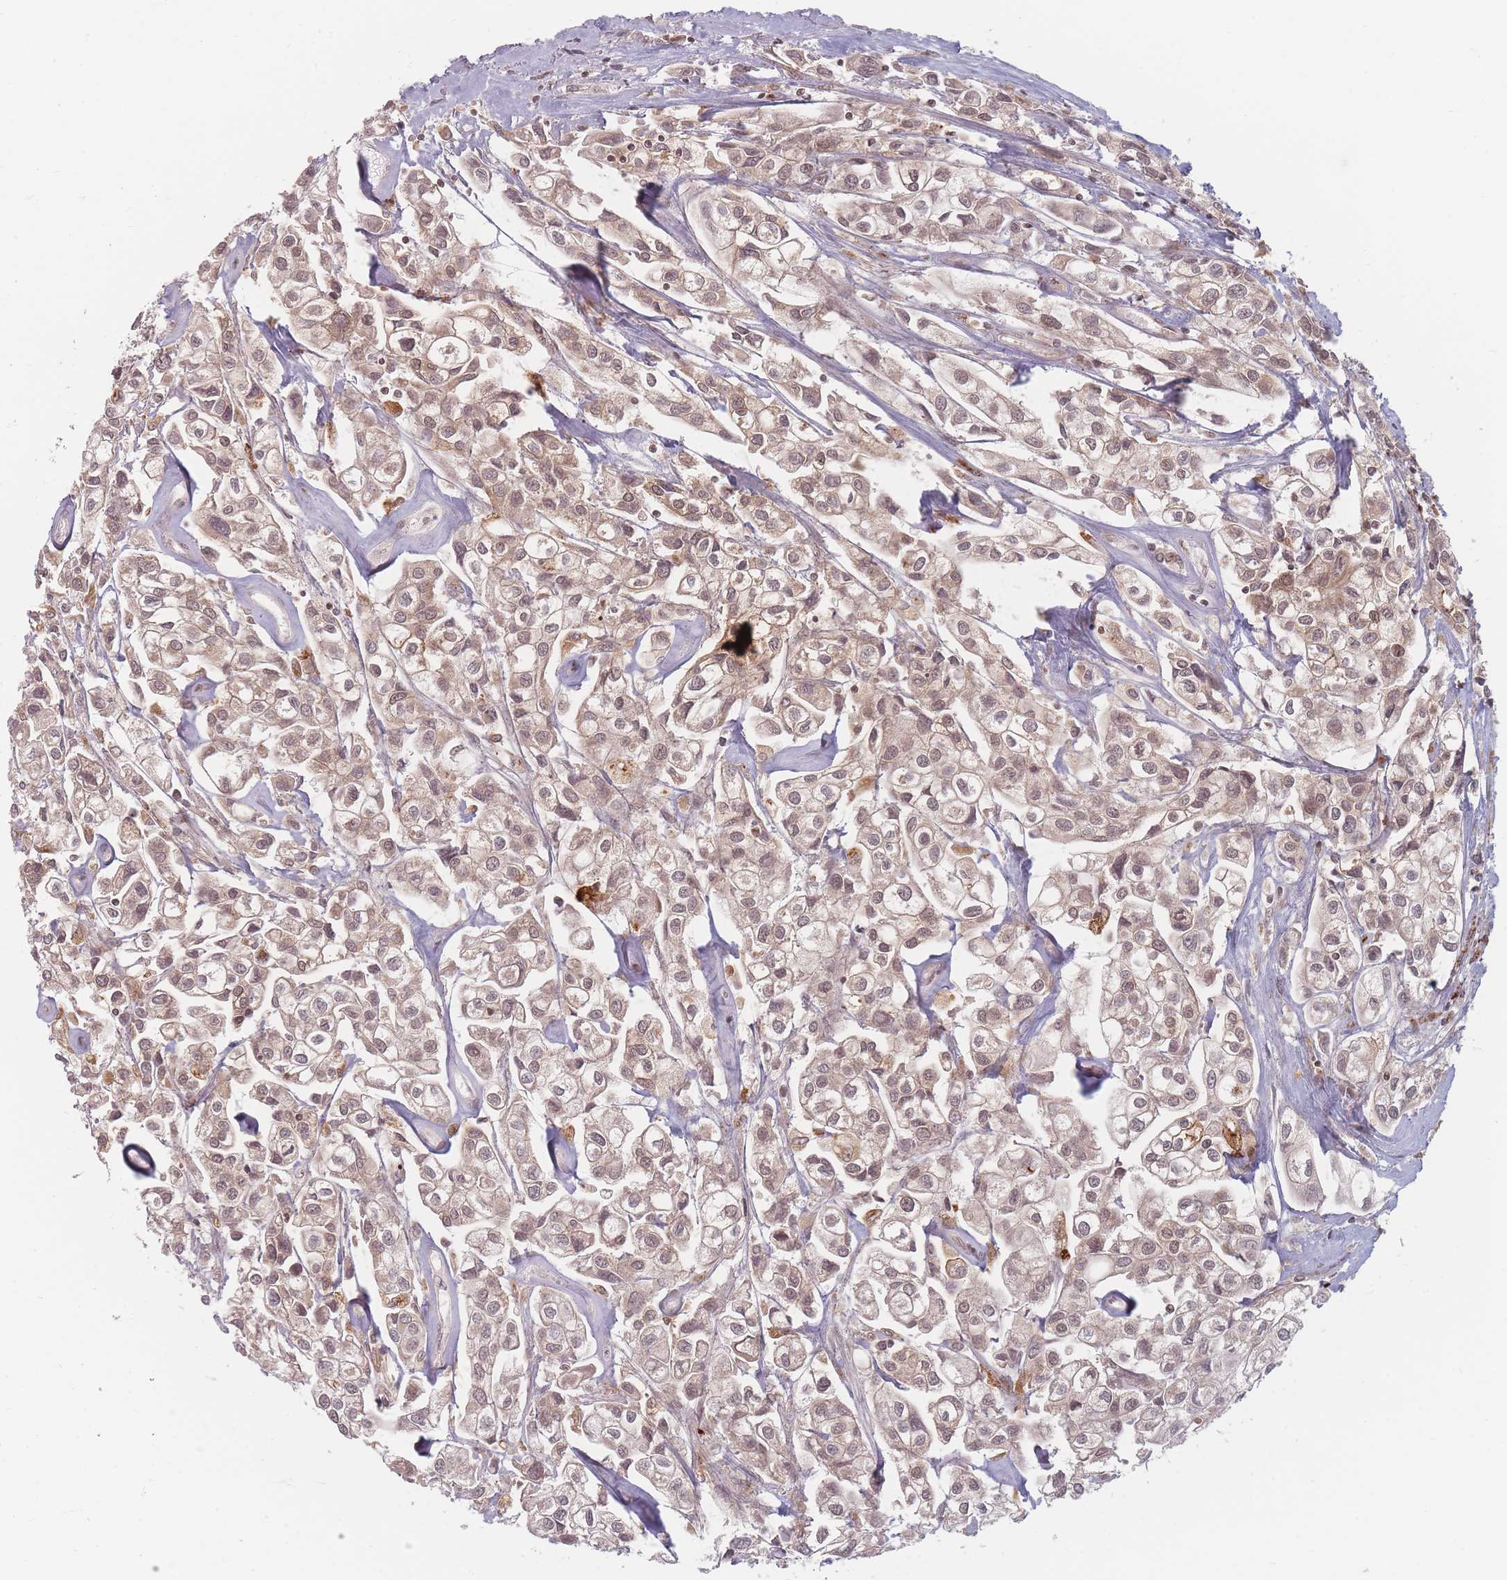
{"staining": {"intensity": "moderate", "quantity": ">75%", "location": "cytoplasmic/membranous,nuclear"}, "tissue": "urothelial cancer", "cell_type": "Tumor cells", "image_type": "cancer", "snomed": [{"axis": "morphology", "description": "Urothelial carcinoma, High grade"}, {"axis": "topography", "description": "Urinary bladder"}], "caption": "IHC histopathology image of urothelial carcinoma (high-grade) stained for a protein (brown), which reveals medium levels of moderate cytoplasmic/membranous and nuclear expression in approximately >75% of tumor cells.", "gene": "SPATA45", "patient": {"sex": "male", "age": 67}}